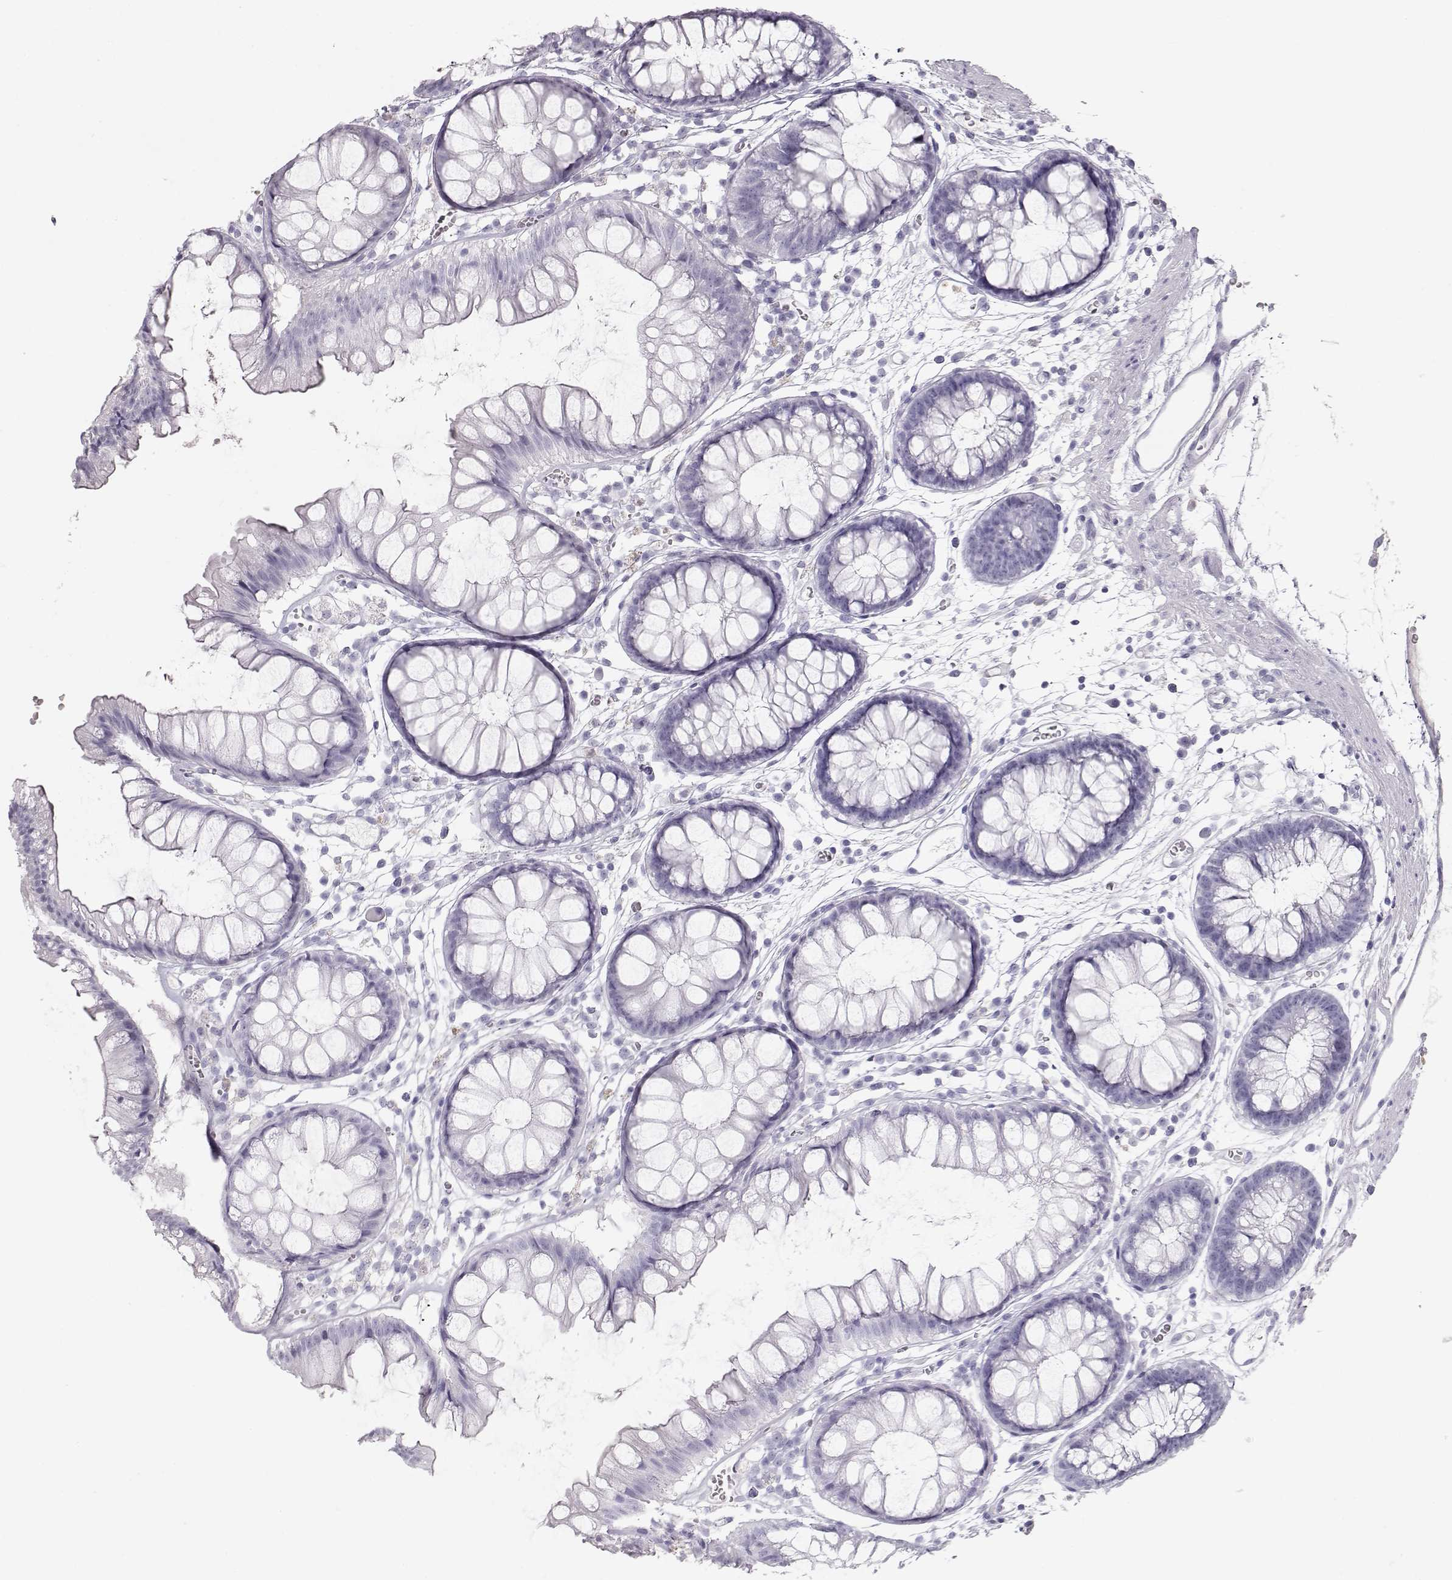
{"staining": {"intensity": "negative", "quantity": "none", "location": "none"}, "tissue": "colon", "cell_type": "Endothelial cells", "image_type": "normal", "snomed": [{"axis": "morphology", "description": "Normal tissue, NOS"}, {"axis": "morphology", "description": "Adenocarcinoma, NOS"}, {"axis": "topography", "description": "Colon"}], "caption": "IHC of normal colon exhibits no expression in endothelial cells. The staining was performed using DAB (3,3'-diaminobenzidine) to visualize the protein expression in brown, while the nuclei were stained in blue with hematoxylin (Magnification: 20x).", "gene": "MIP", "patient": {"sex": "male", "age": 65}}